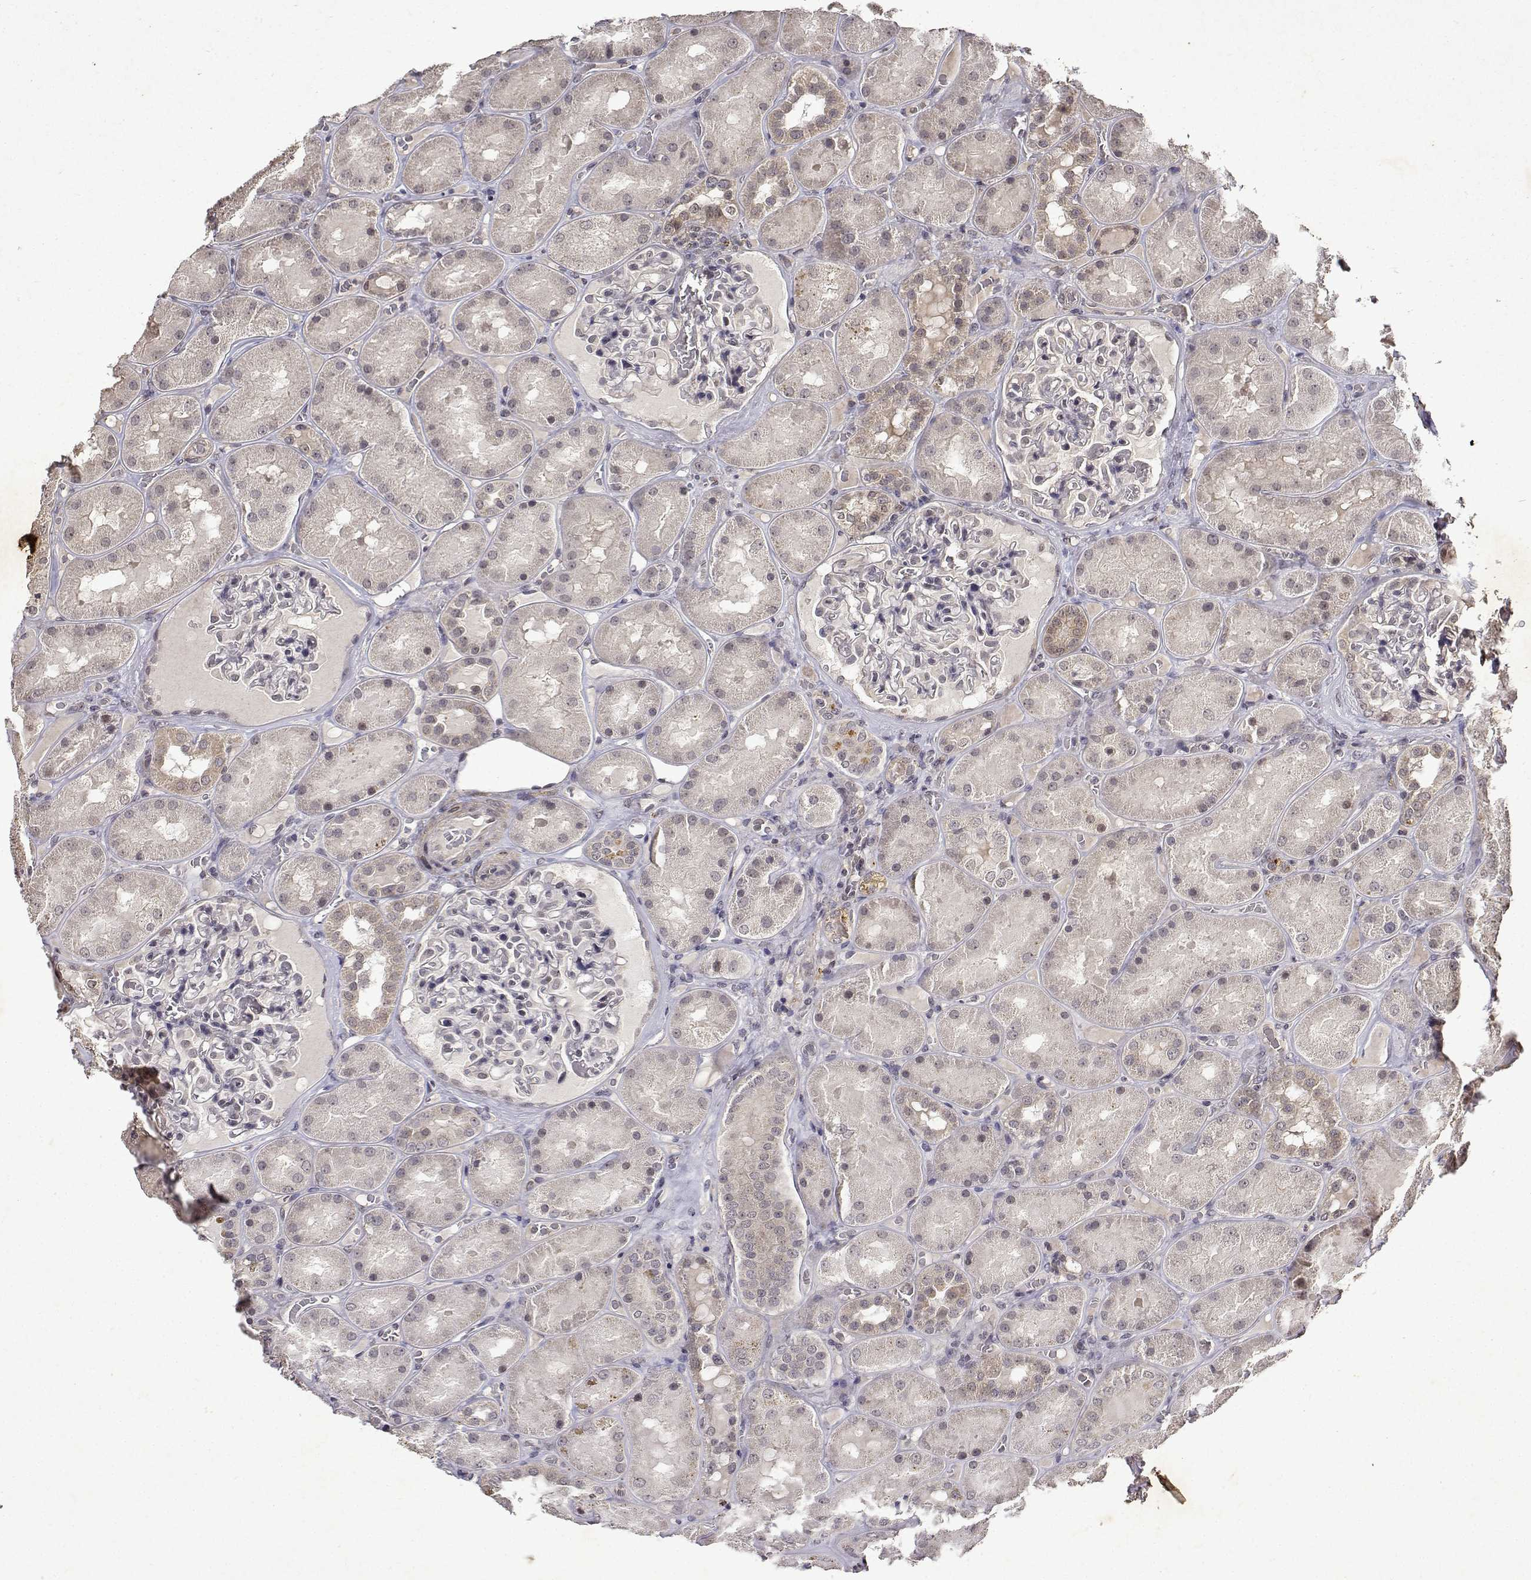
{"staining": {"intensity": "negative", "quantity": "none", "location": "none"}, "tissue": "kidney", "cell_type": "Cells in glomeruli", "image_type": "normal", "snomed": [{"axis": "morphology", "description": "Normal tissue, NOS"}, {"axis": "topography", "description": "Kidney"}], "caption": "Photomicrograph shows no significant protein expression in cells in glomeruli of unremarkable kidney.", "gene": "BDNF", "patient": {"sex": "male", "age": 73}}